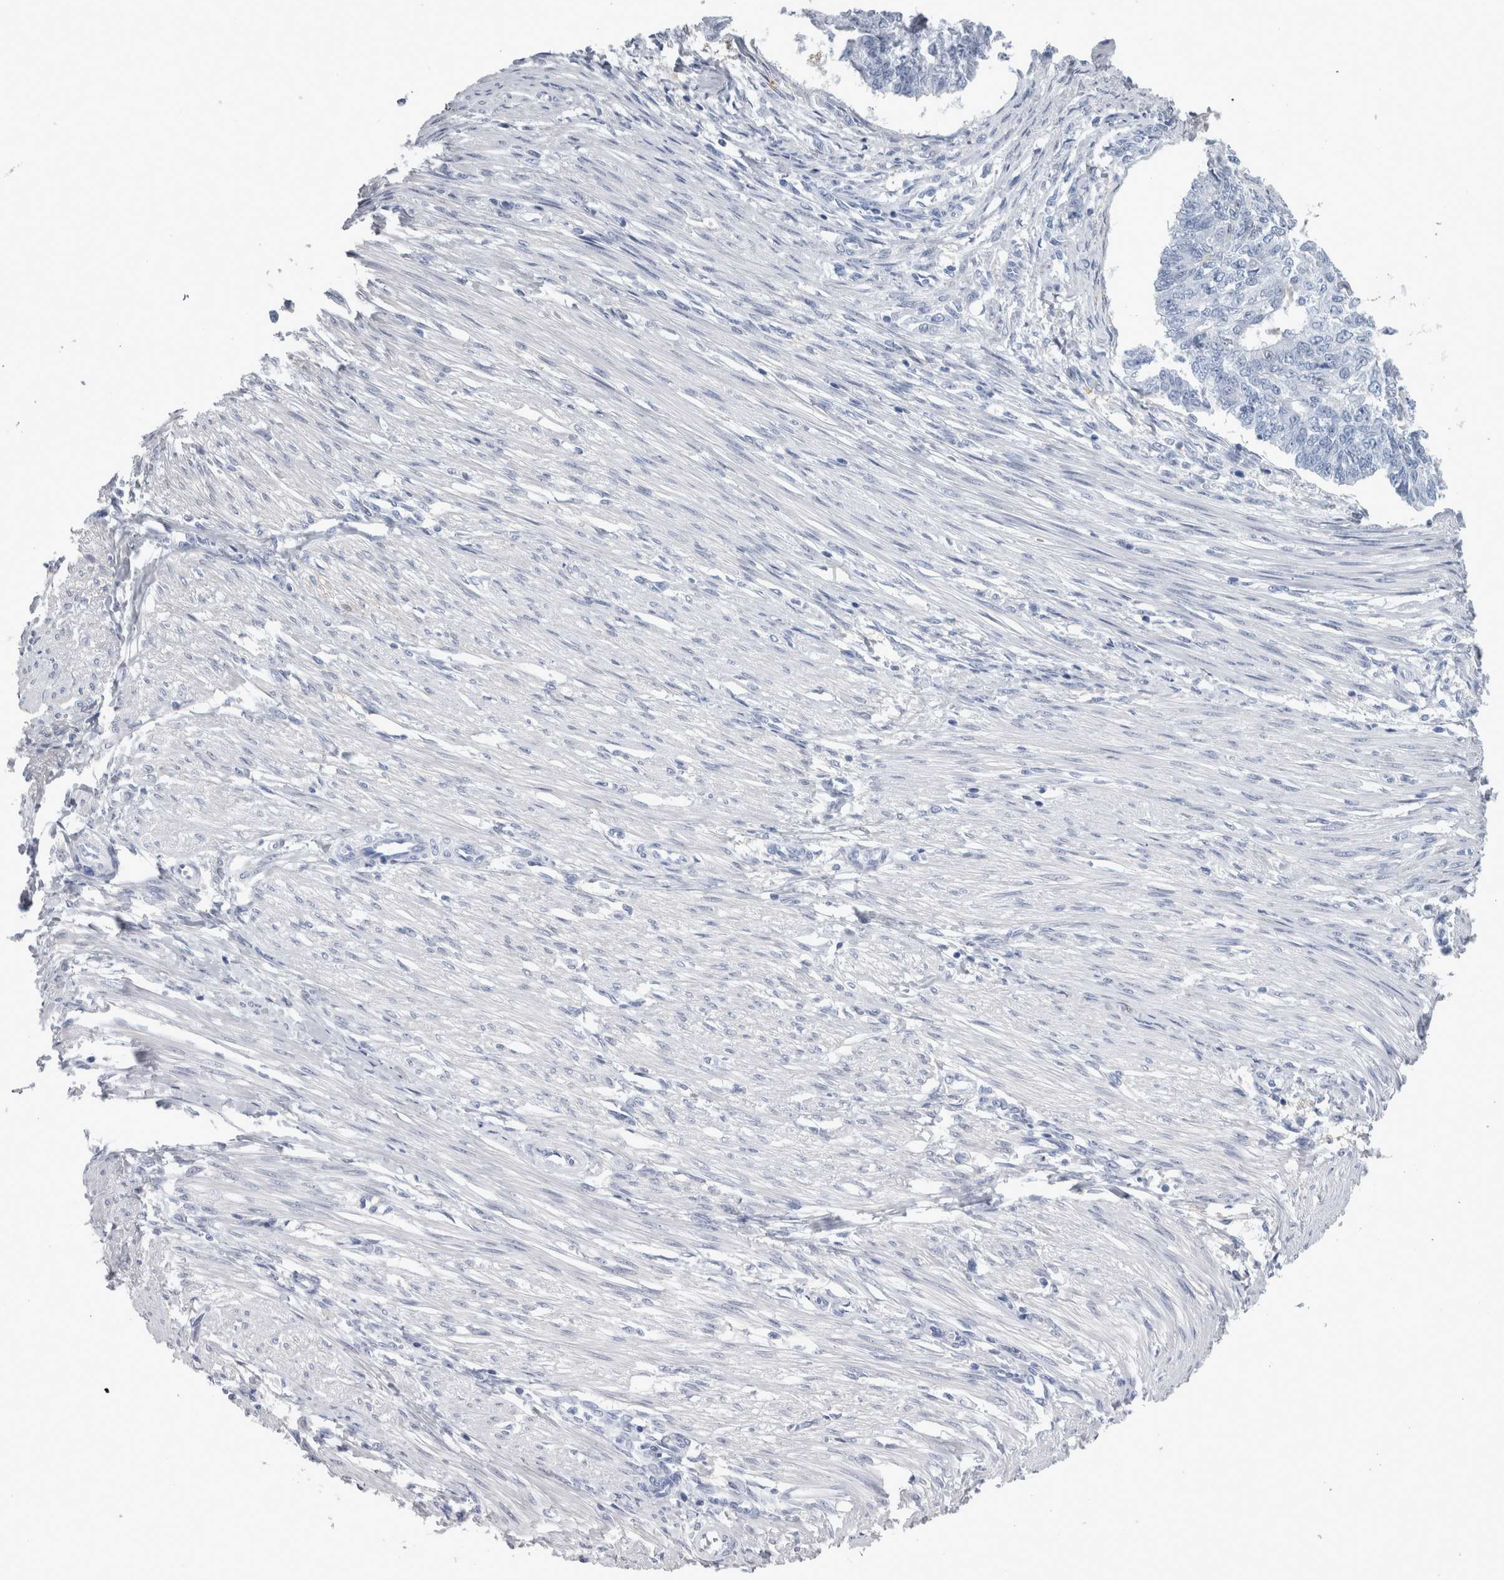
{"staining": {"intensity": "negative", "quantity": "none", "location": "none"}, "tissue": "endometrial cancer", "cell_type": "Tumor cells", "image_type": "cancer", "snomed": [{"axis": "morphology", "description": "Adenocarcinoma, NOS"}, {"axis": "topography", "description": "Endometrium"}], "caption": "Immunohistochemistry (IHC) of human adenocarcinoma (endometrial) reveals no positivity in tumor cells. (Stains: DAB IHC with hematoxylin counter stain, Microscopy: brightfield microscopy at high magnification).", "gene": "CA8", "patient": {"sex": "female", "age": 32}}